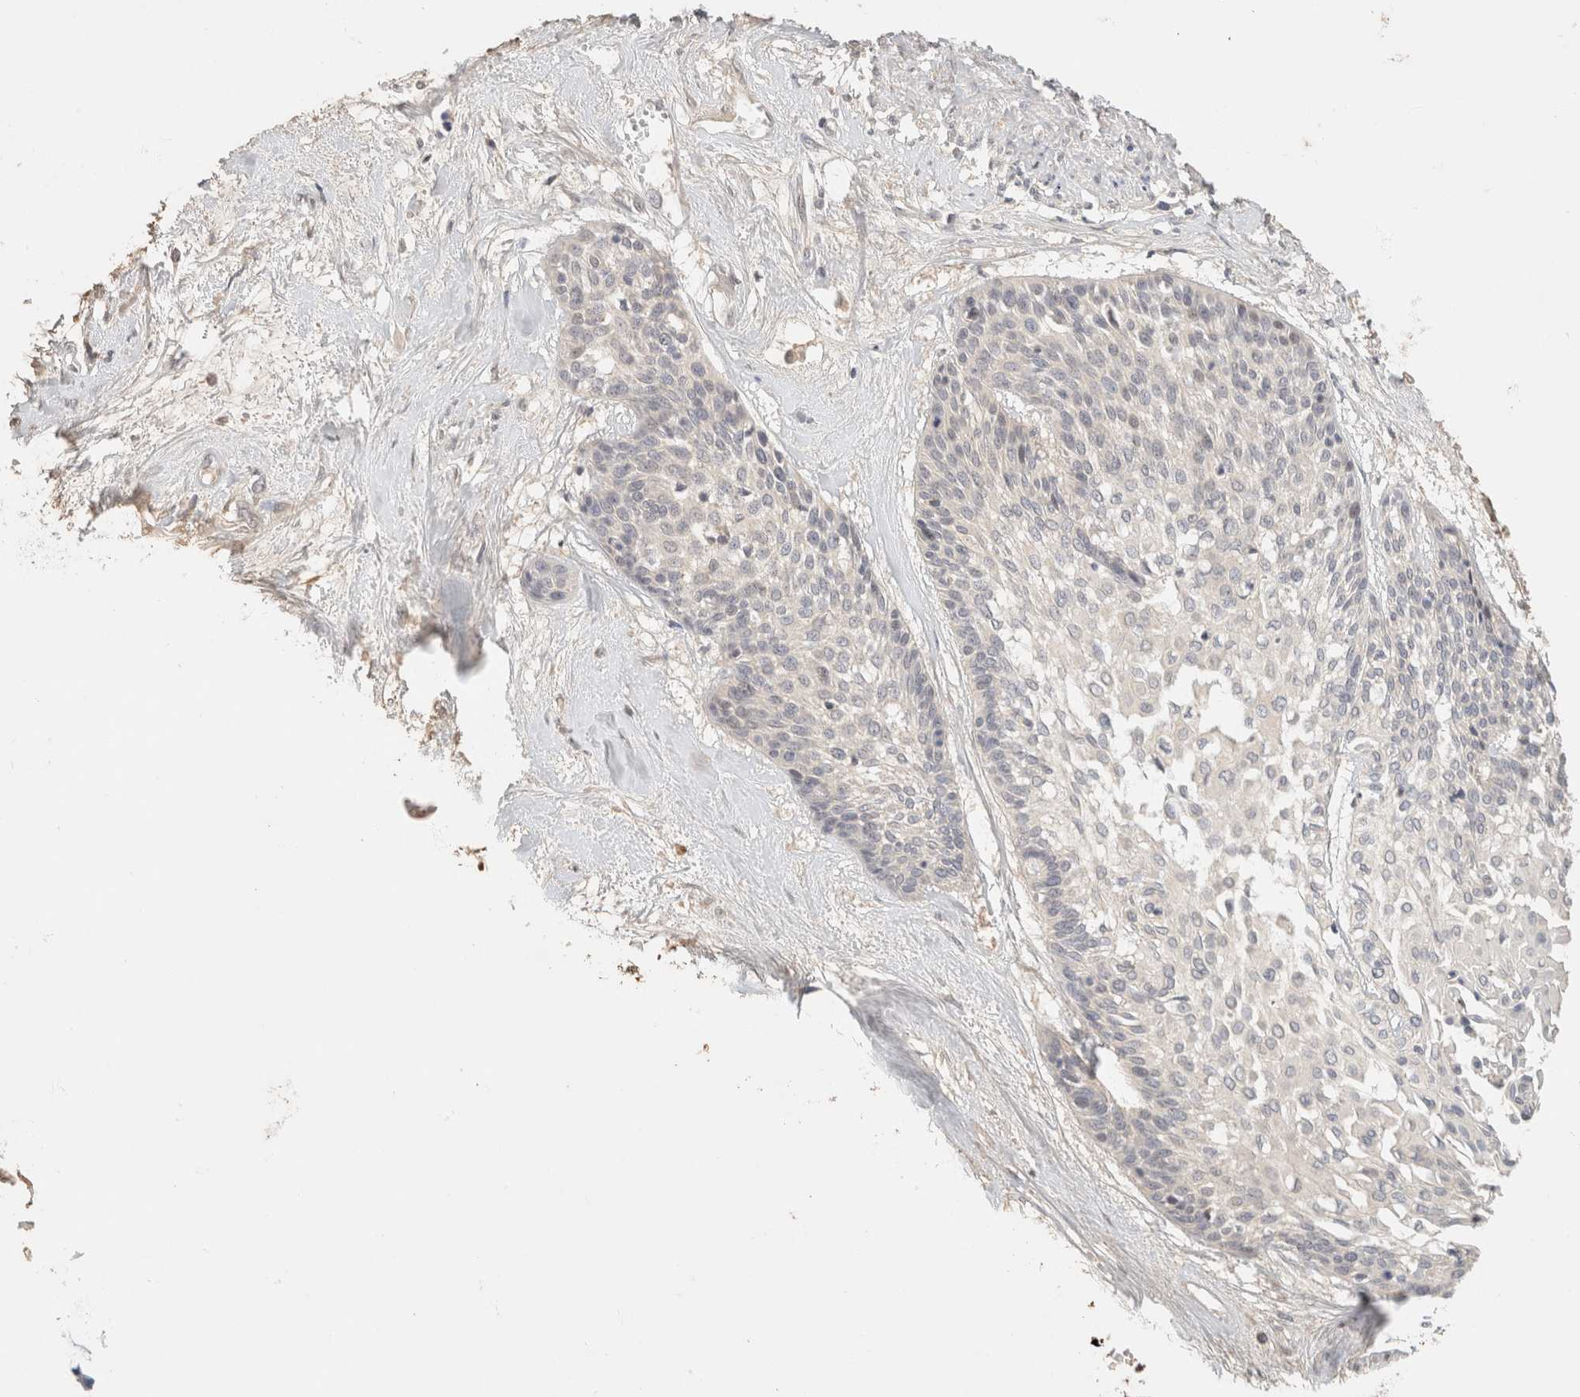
{"staining": {"intensity": "negative", "quantity": "none", "location": "none"}, "tissue": "cervical cancer", "cell_type": "Tumor cells", "image_type": "cancer", "snomed": [{"axis": "morphology", "description": "Squamous cell carcinoma, NOS"}, {"axis": "topography", "description": "Cervix"}], "caption": "The photomicrograph demonstrates no staining of tumor cells in cervical cancer (squamous cell carcinoma).", "gene": "SARM1", "patient": {"sex": "female", "age": 57}}